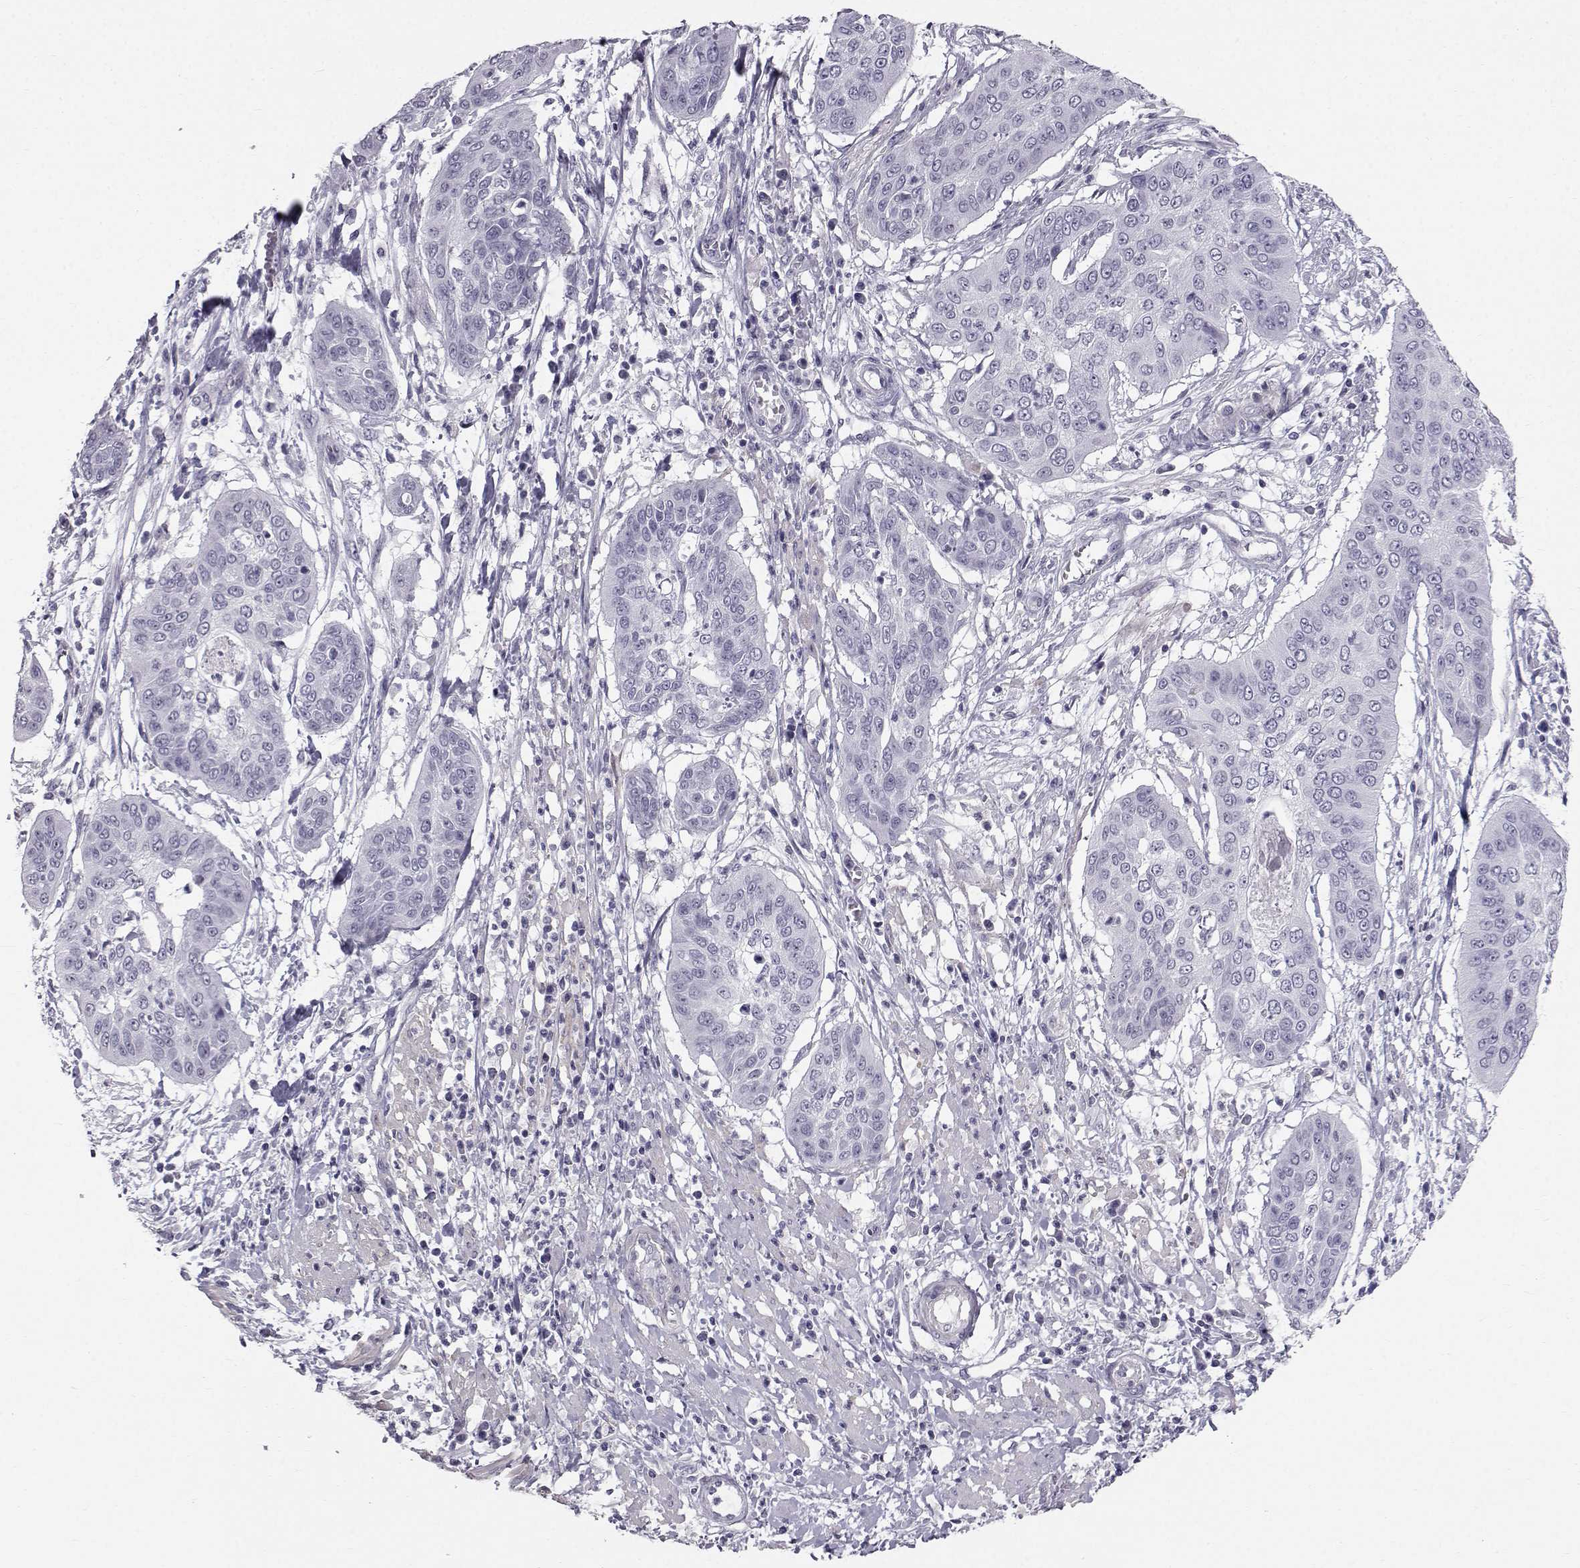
{"staining": {"intensity": "negative", "quantity": "none", "location": "none"}, "tissue": "cervical cancer", "cell_type": "Tumor cells", "image_type": "cancer", "snomed": [{"axis": "morphology", "description": "Squamous cell carcinoma, NOS"}, {"axis": "topography", "description": "Cervix"}], "caption": "IHC of cervical cancer exhibits no staining in tumor cells. (DAB (3,3'-diaminobenzidine) immunohistochemistry visualized using brightfield microscopy, high magnification).", "gene": "SPDYE4", "patient": {"sex": "female", "age": 39}}